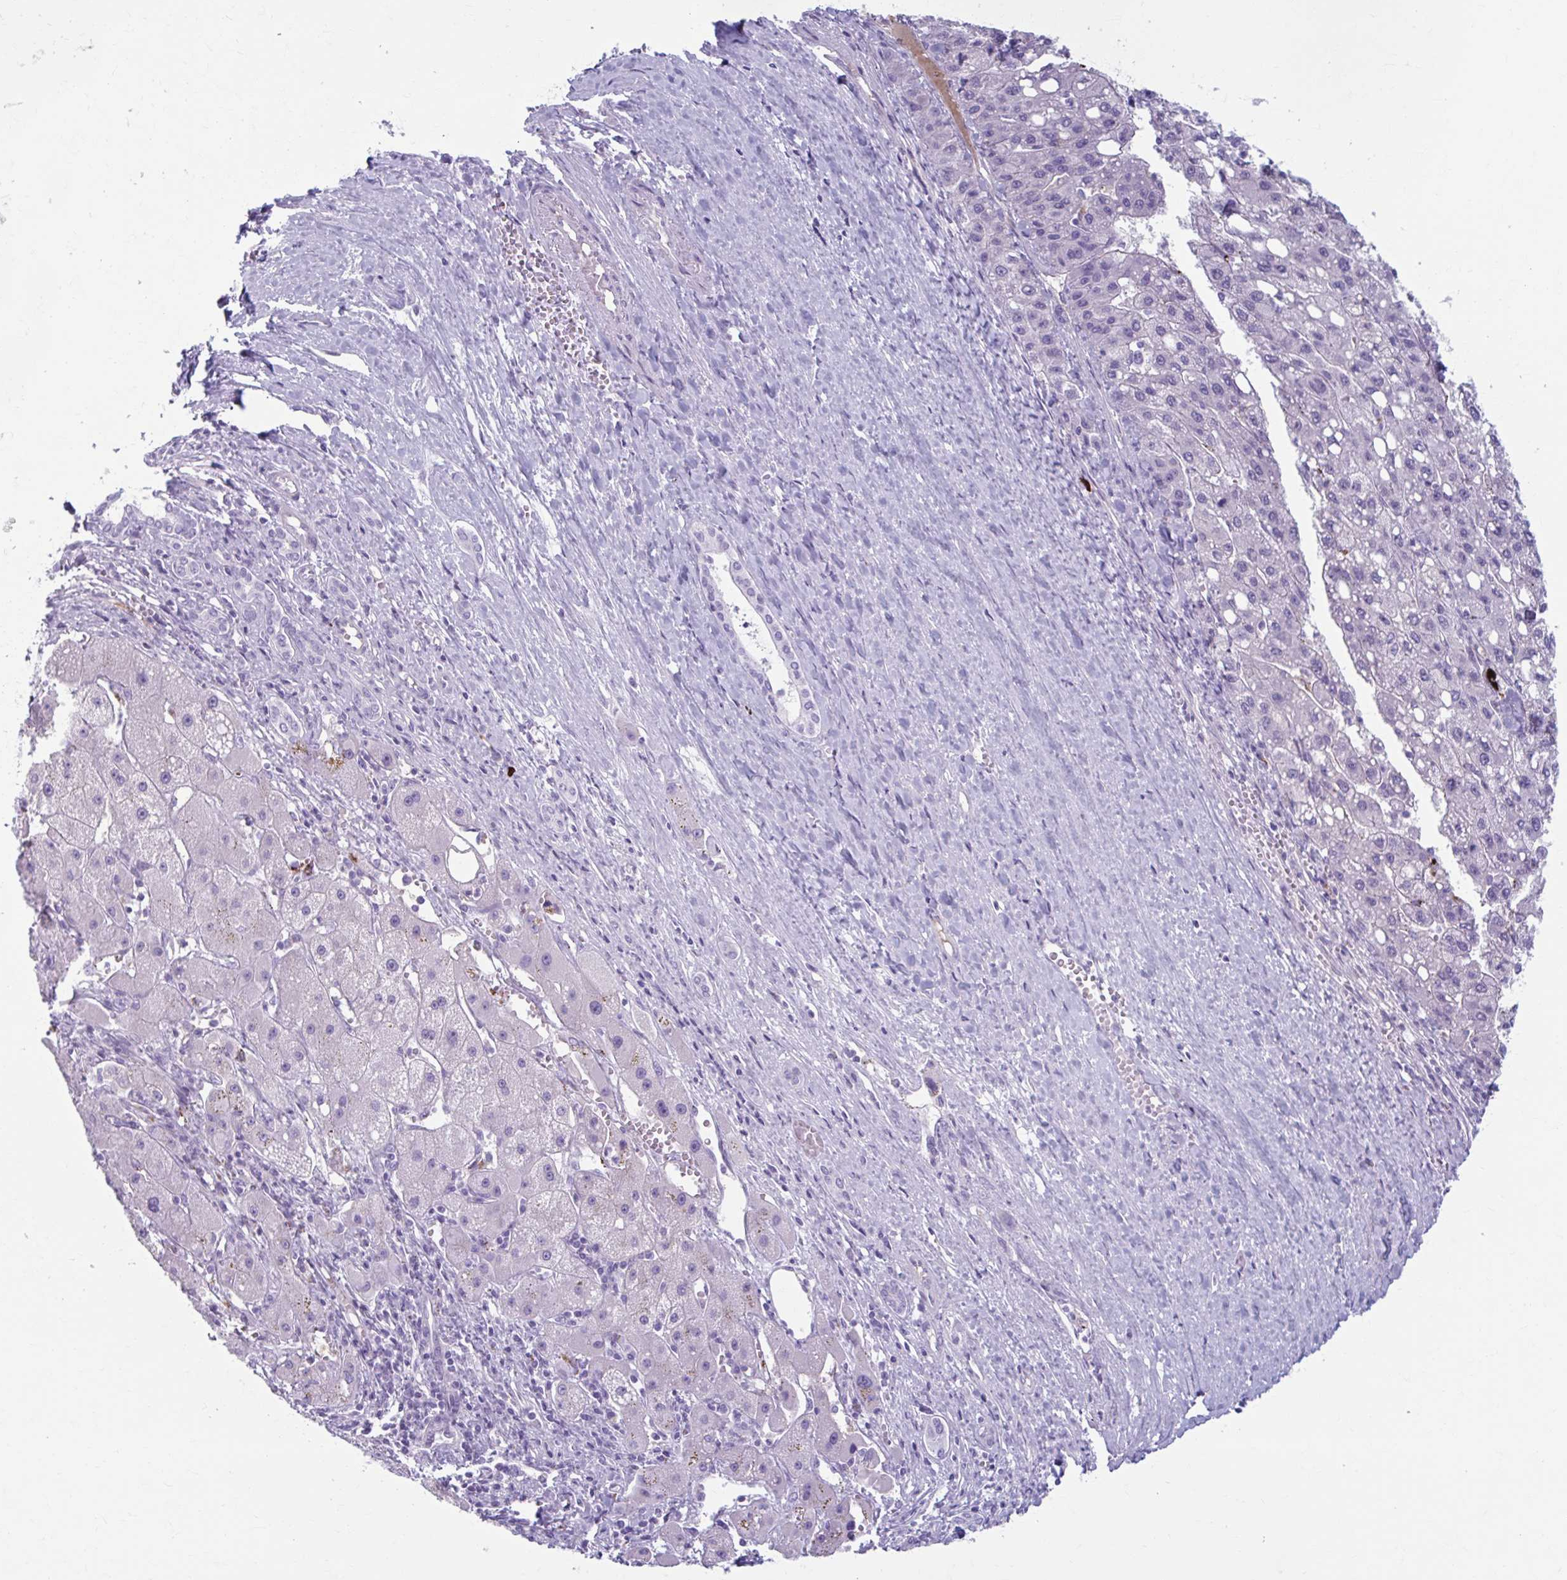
{"staining": {"intensity": "negative", "quantity": "none", "location": "none"}, "tissue": "liver cancer", "cell_type": "Tumor cells", "image_type": "cancer", "snomed": [{"axis": "morphology", "description": "Carcinoma, Hepatocellular, NOS"}, {"axis": "topography", "description": "Liver"}], "caption": "High magnification brightfield microscopy of liver hepatocellular carcinoma stained with DAB (brown) and counterstained with hematoxylin (blue): tumor cells show no significant expression. Nuclei are stained in blue.", "gene": "C12orf71", "patient": {"sex": "female", "age": 82}}